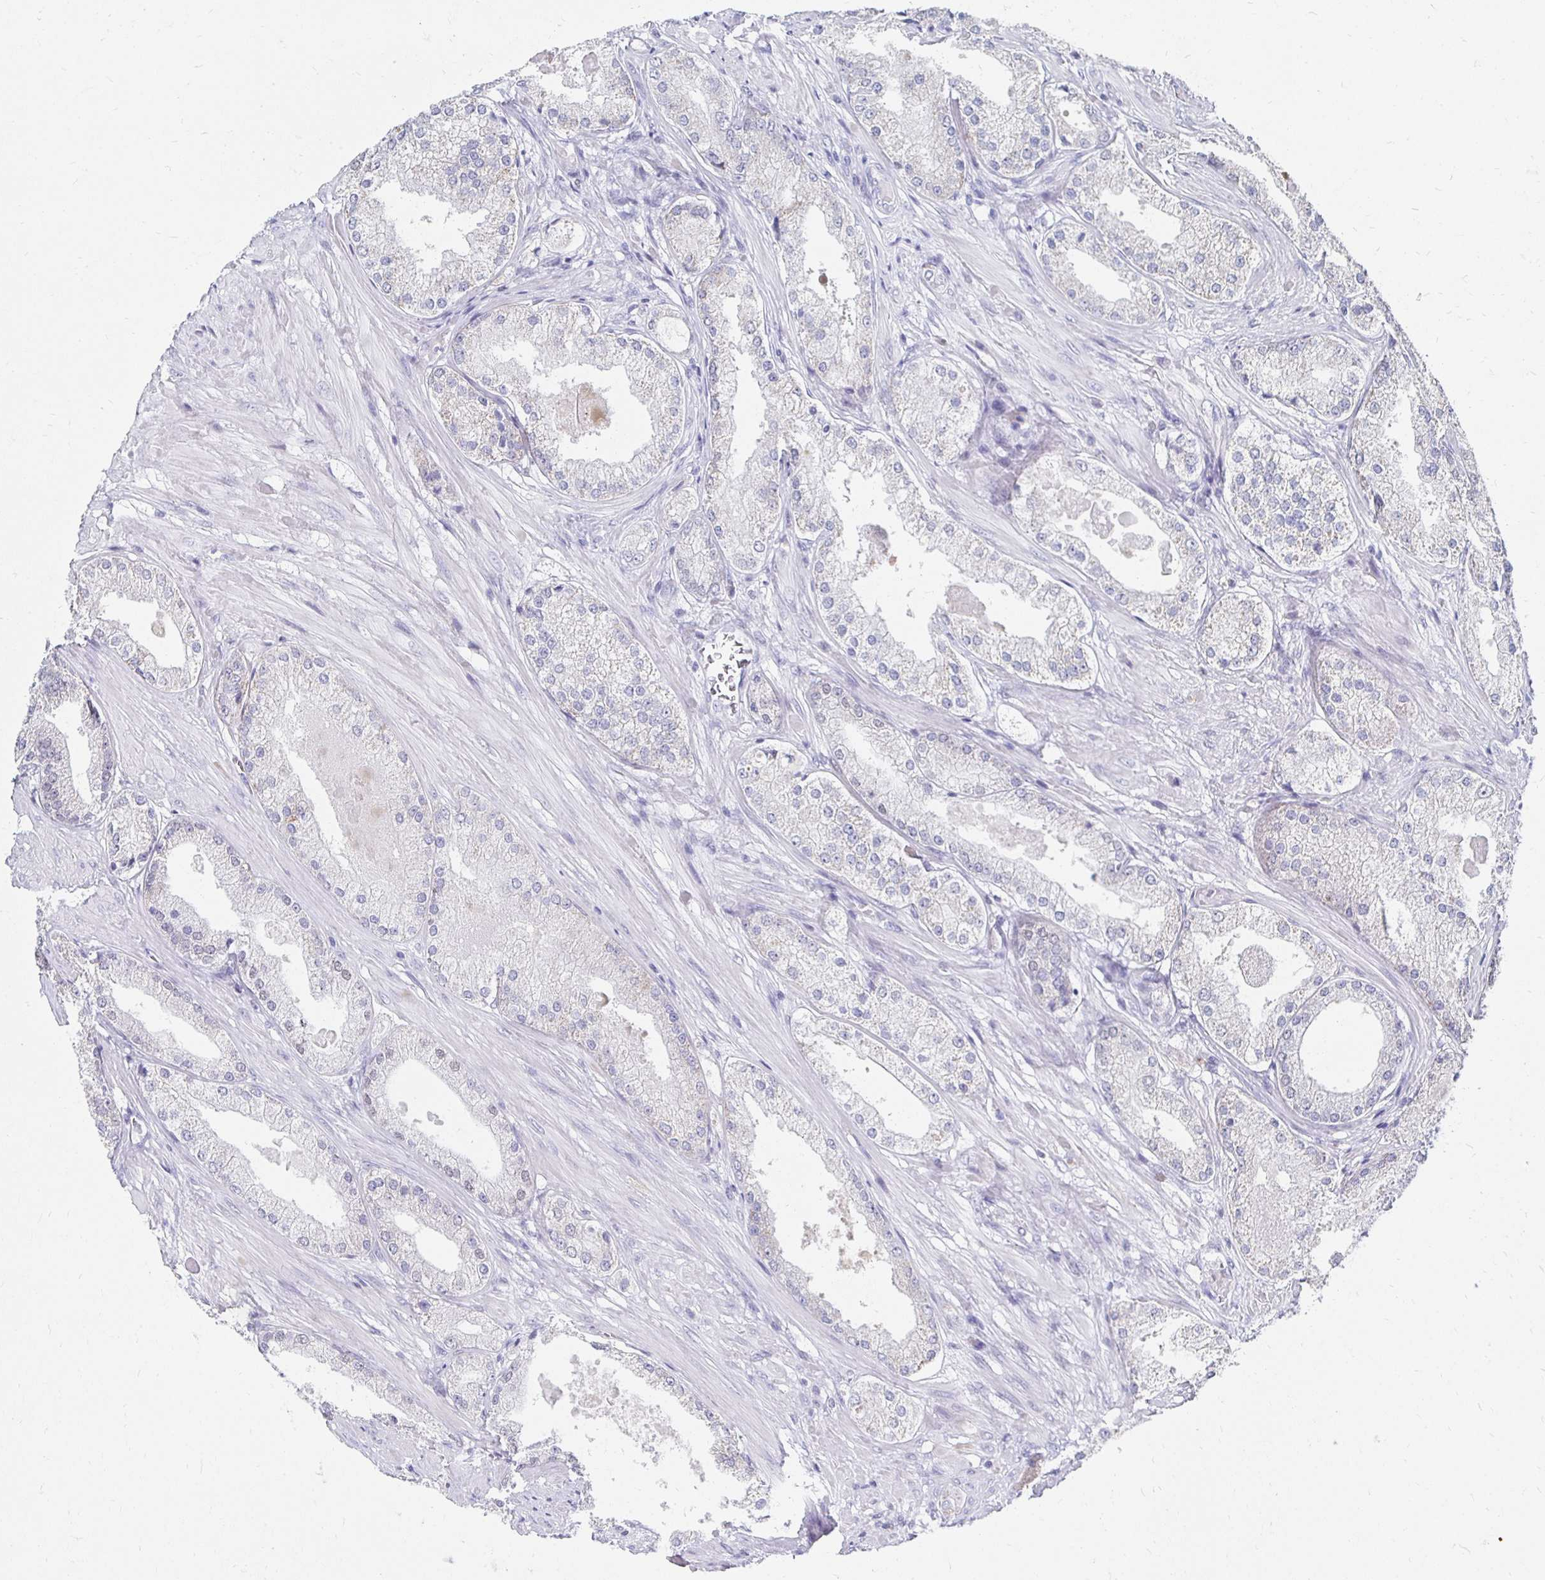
{"staining": {"intensity": "negative", "quantity": "none", "location": "none"}, "tissue": "prostate cancer", "cell_type": "Tumor cells", "image_type": "cancer", "snomed": [{"axis": "morphology", "description": "Adenocarcinoma, Low grade"}, {"axis": "topography", "description": "Prostate"}], "caption": "Prostate low-grade adenocarcinoma was stained to show a protein in brown. There is no significant positivity in tumor cells.", "gene": "NOCT", "patient": {"sex": "male", "age": 68}}